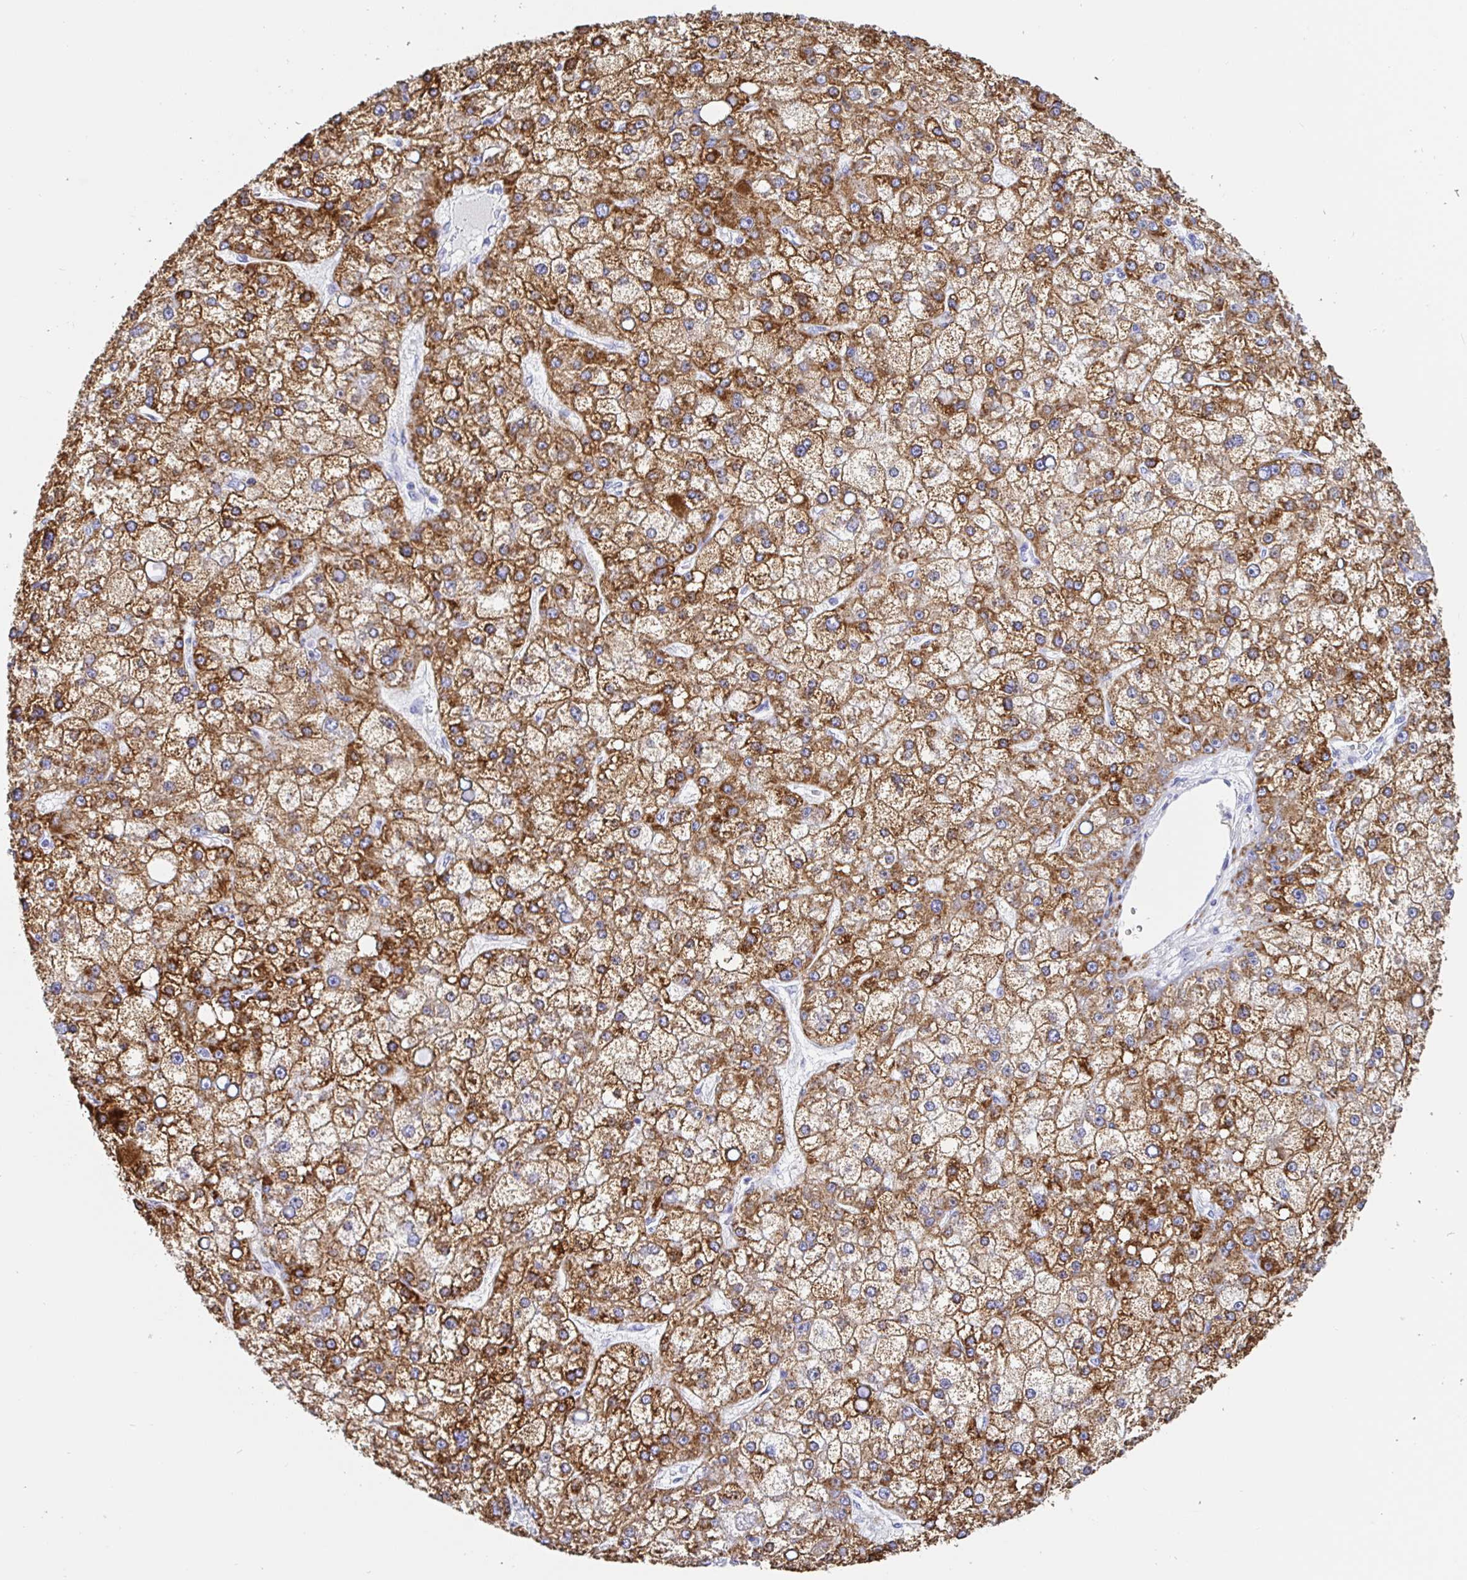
{"staining": {"intensity": "moderate", "quantity": ">75%", "location": "cytoplasmic/membranous"}, "tissue": "liver cancer", "cell_type": "Tumor cells", "image_type": "cancer", "snomed": [{"axis": "morphology", "description": "Carcinoma, Hepatocellular, NOS"}, {"axis": "topography", "description": "Liver"}], "caption": "Liver hepatocellular carcinoma stained for a protein (brown) shows moderate cytoplasmic/membranous positive positivity in approximately >75% of tumor cells.", "gene": "MAOA", "patient": {"sex": "male", "age": 67}}